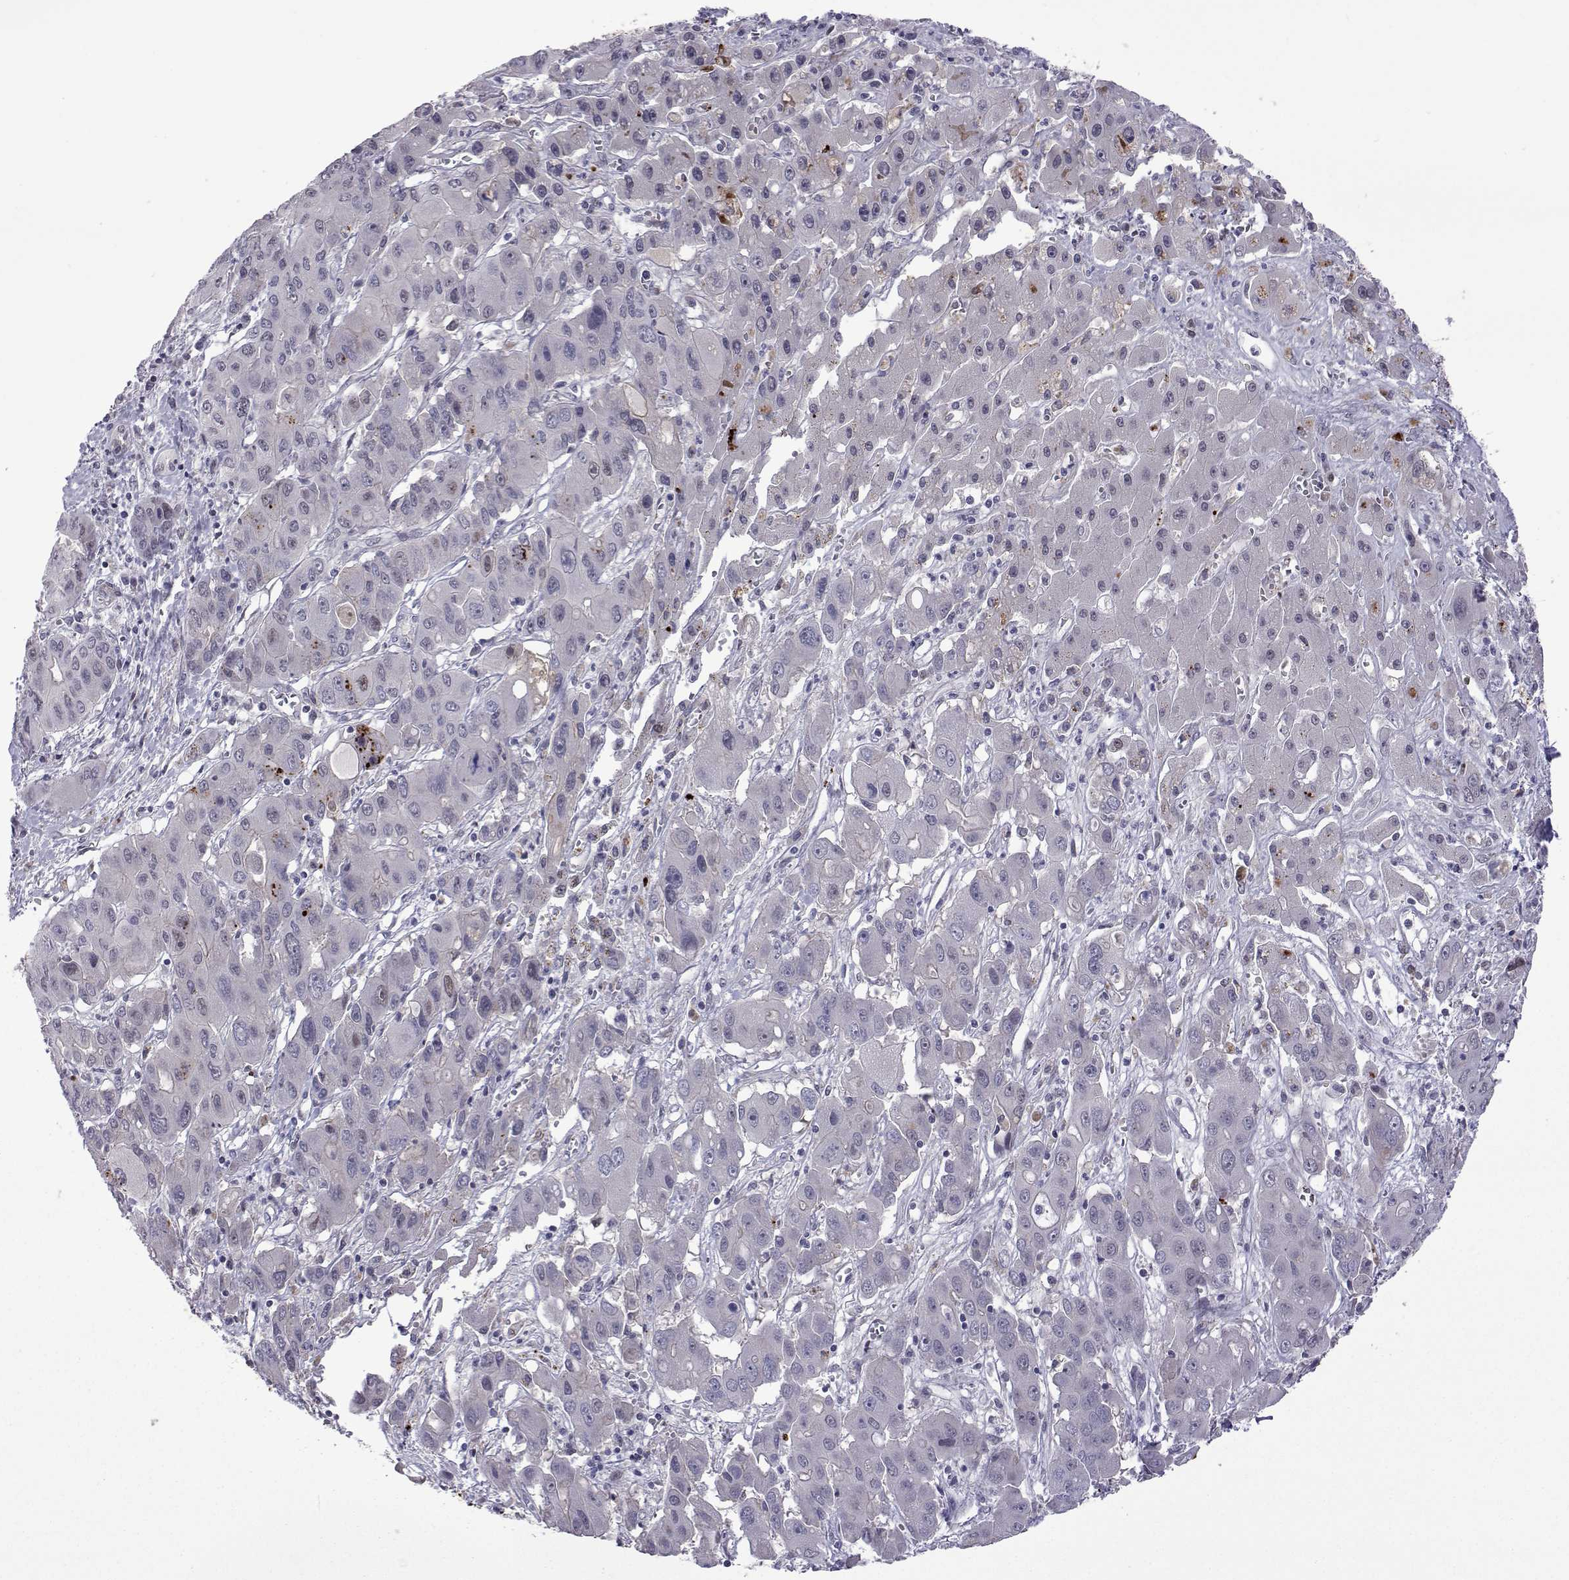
{"staining": {"intensity": "negative", "quantity": "none", "location": "none"}, "tissue": "liver cancer", "cell_type": "Tumor cells", "image_type": "cancer", "snomed": [{"axis": "morphology", "description": "Cholangiocarcinoma"}, {"axis": "topography", "description": "Liver"}], "caption": "Protein analysis of liver cholangiocarcinoma displays no significant expression in tumor cells.", "gene": "EFCAB3", "patient": {"sex": "male", "age": 67}}